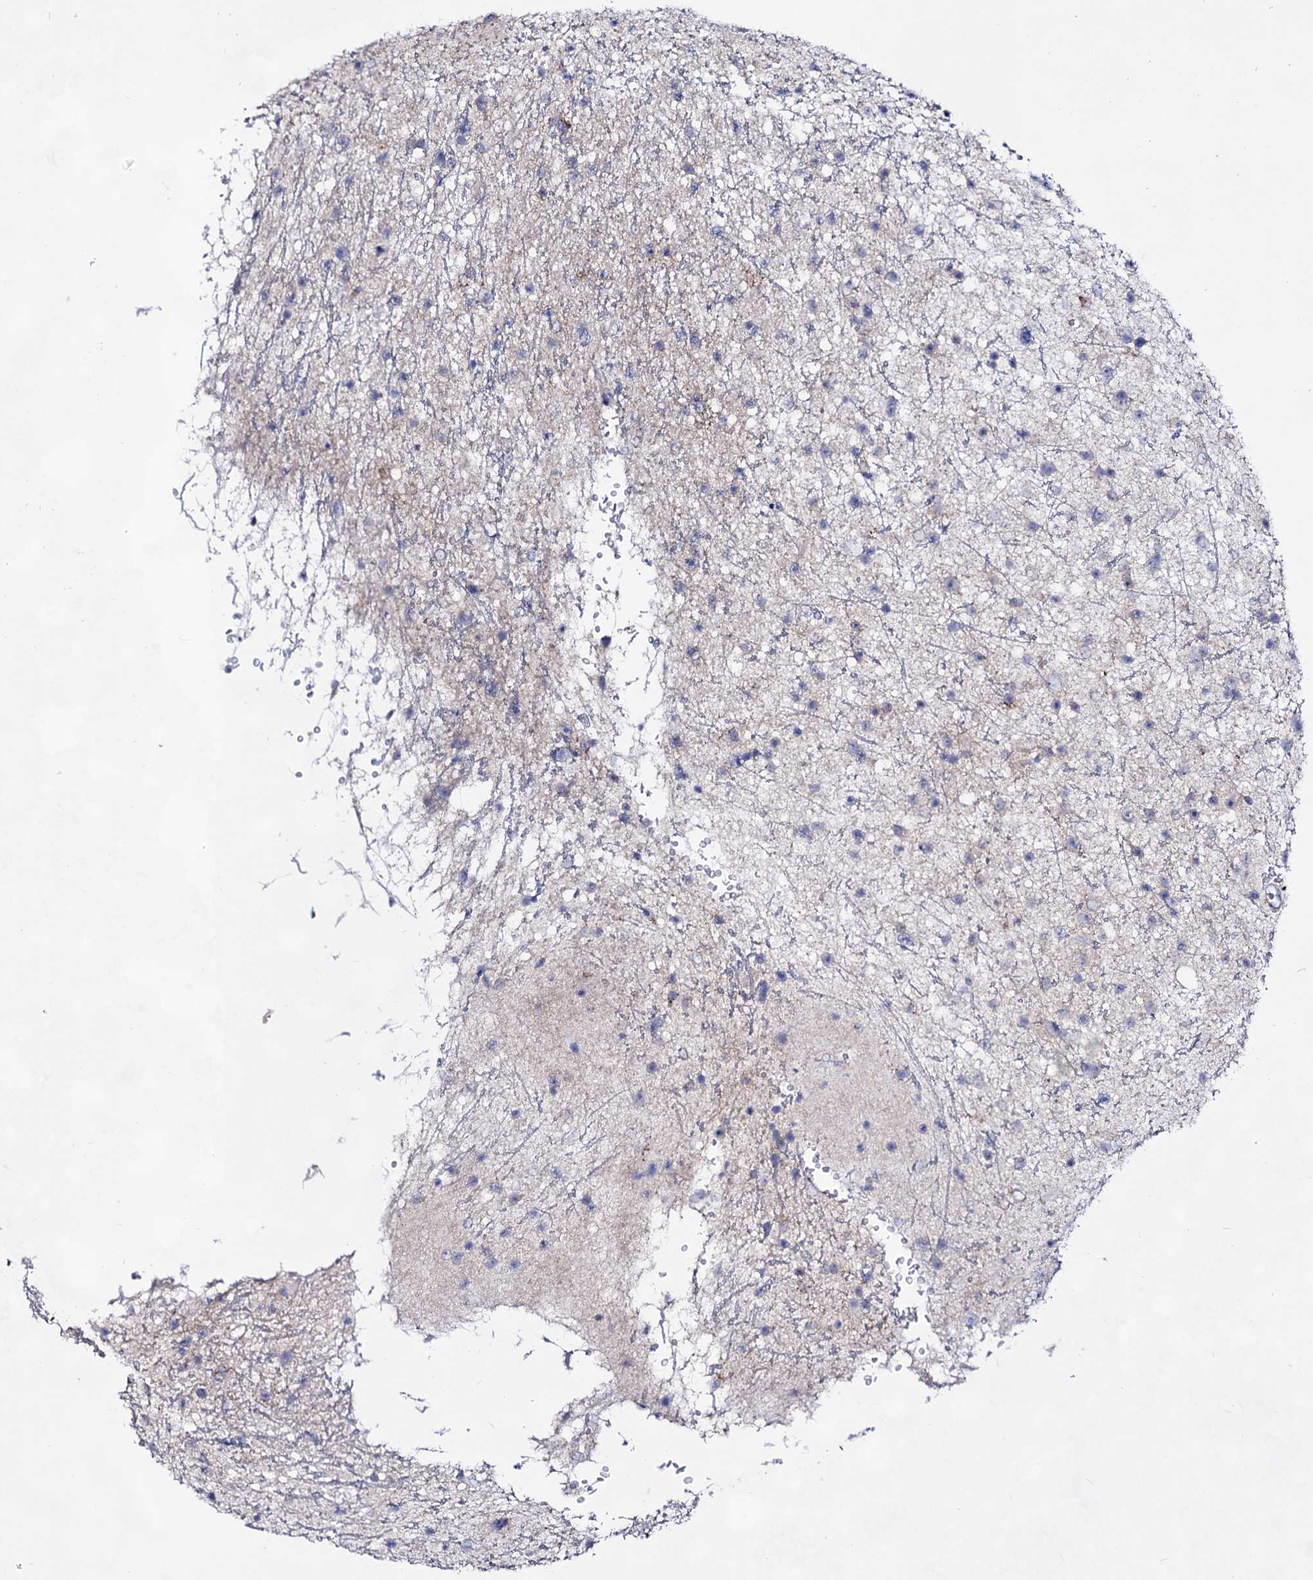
{"staining": {"intensity": "negative", "quantity": "none", "location": "none"}, "tissue": "glioma", "cell_type": "Tumor cells", "image_type": "cancer", "snomed": [{"axis": "morphology", "description": "Glioma, malignant, Low grade"}, {"axis": "topography", "description": "Cerebral cortex"}], "caption": "A high-resolution histopathology image shows immunohistochemistry (IHC) staining of malignant low-grade glioma, which reveals no significant staining in tumor cells. (Immunohistochemistry (ihc), brightfield microscopy, high magnification).", "gene": "PLIN1", "patient": {"sex": "female", "age": 39}}